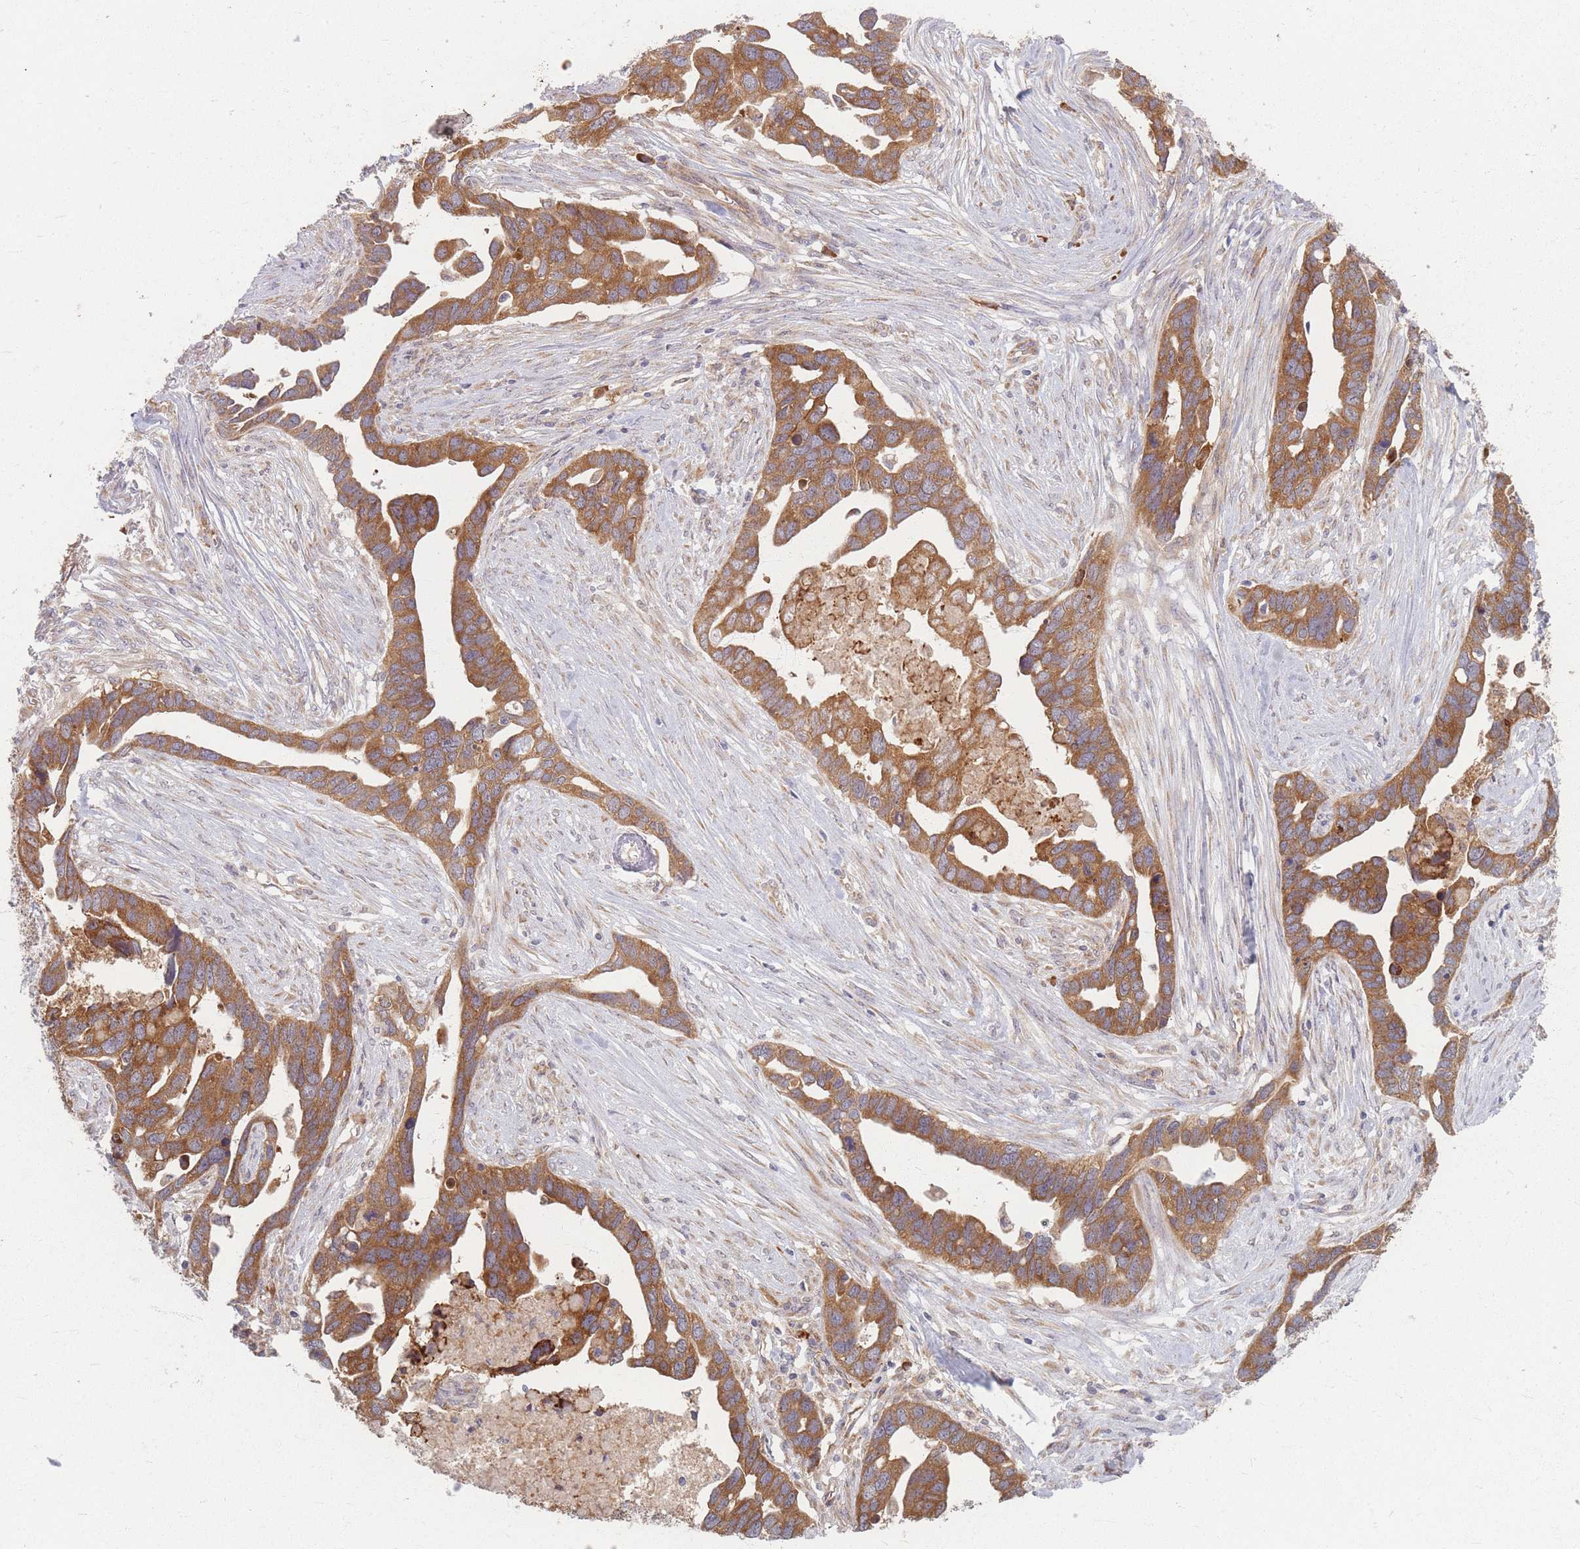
{"staining": {"intensity": "moderate", "quantity": ">75%", "location": "cytoplasmic/membranous"}, "tissue": "ovarian cancer", "cell_type": "Tumor cells", "image_type": "cancer", "snomed": [{"axis": "morphology", "description": "Cystadenocarcinoma, serous, NOS"}, {"axis": "topography", "description": "Ovary"}], "caption": "An immunohistochemistry (IHC) micrograph of neoplastic tissue is shown. Protein staining in brown highlights moderate cytoplasmic/membranous positivity in serous cystadenocarcinoma (ovarian) within tumor cells.", "gene": "SMIM14", "patient": {"sex": "female", "age": 54}}